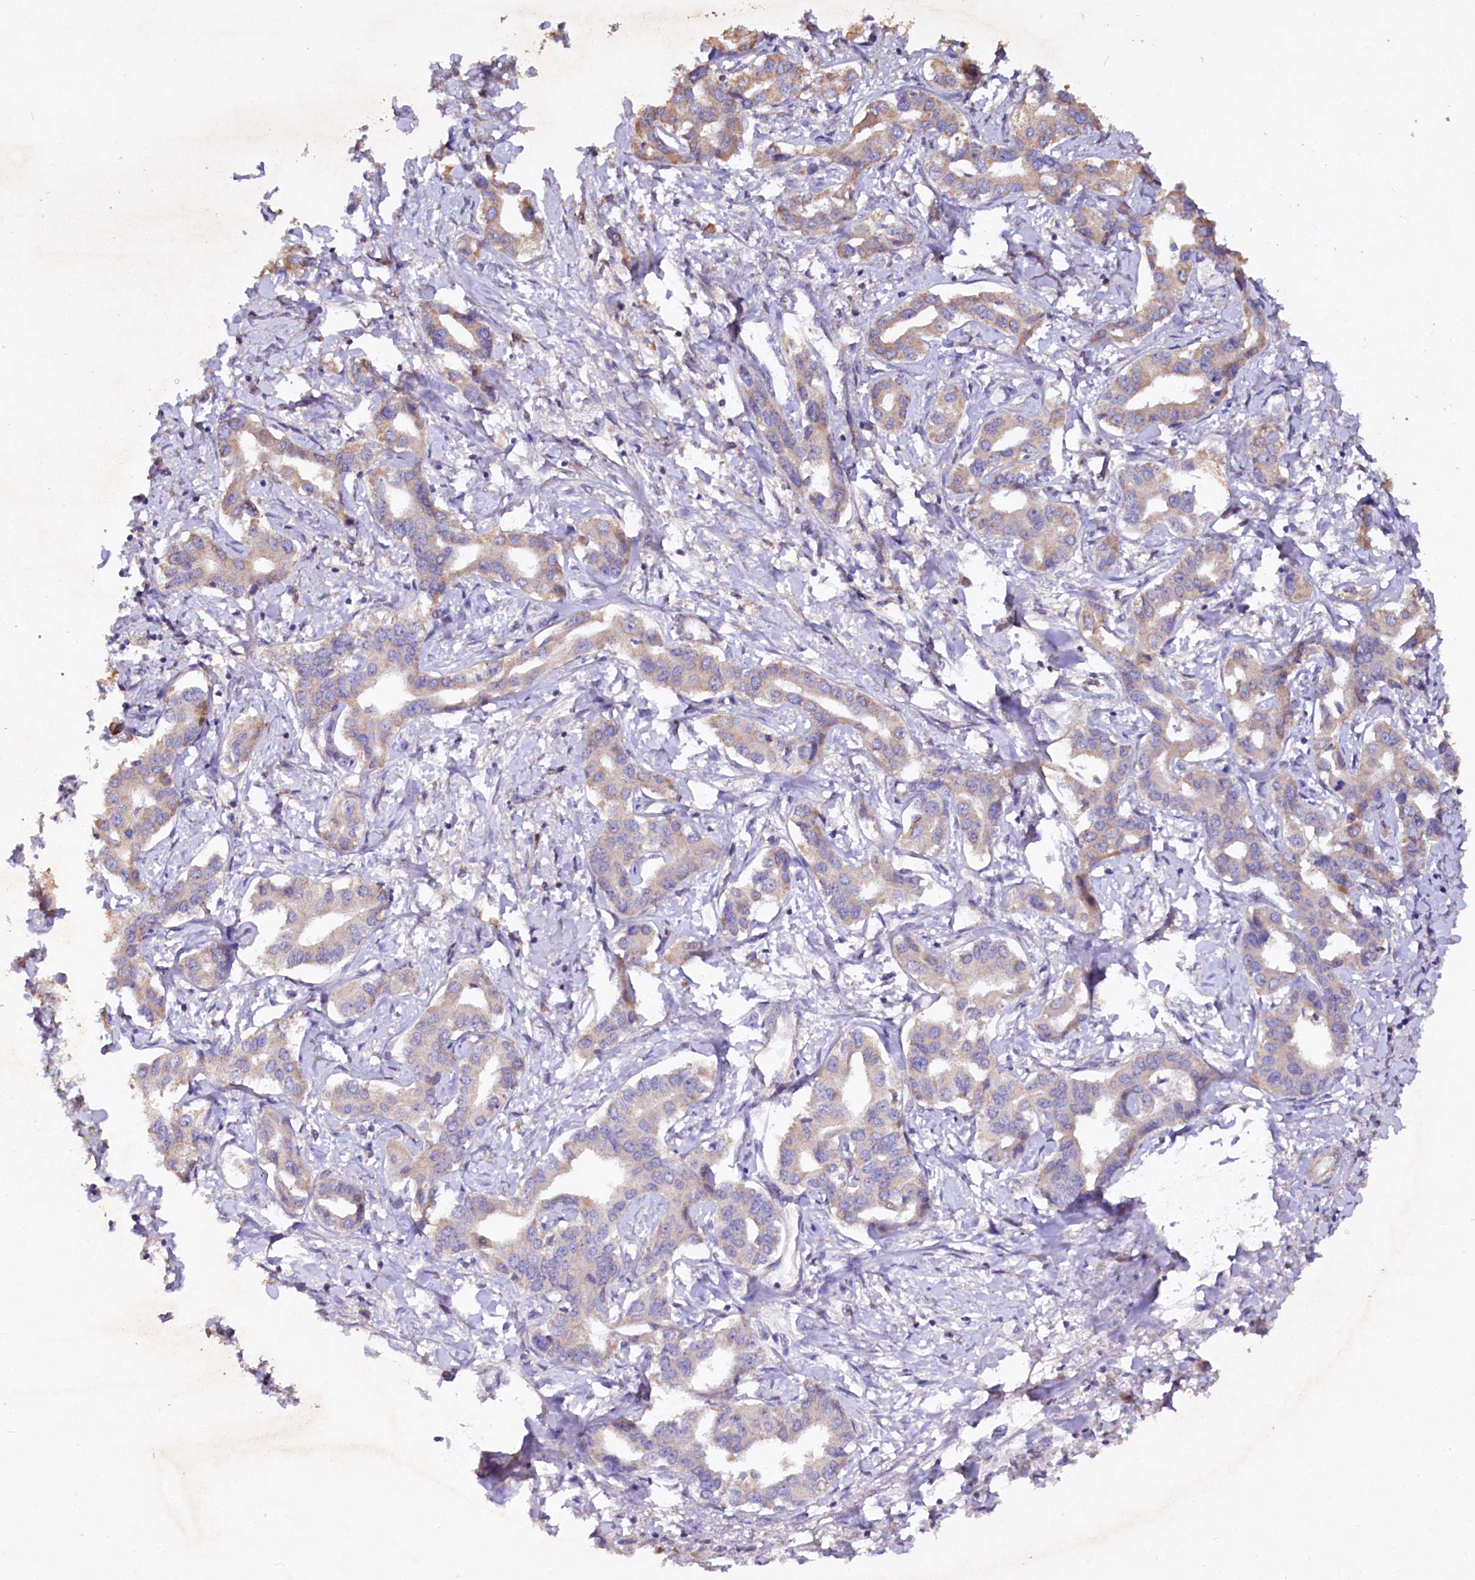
{"staining": {"intensity": "weak", "quantity": "<25%", "location": "cytoplasmic/membranous"}, "tissue": "liver cancer", "cell_type": "Tumor cells", "image_type": "cancer", "snomed": [{"axis": "morphology", "description": "Cholangiocarcinoma"}, {"axis": "topography", "description": "Liver"}], "caption": "The photomicrograph demonstrates no staining of tumor cells in liver cancer (cholangiocarcinoma). (DAB (3,3'-diaminobenzidine) immunohistochemistry (IHC) with hematoxylin counter stain).", "gene": "ETFBKMT", "patient": {"sex": "male", "age": 59}}